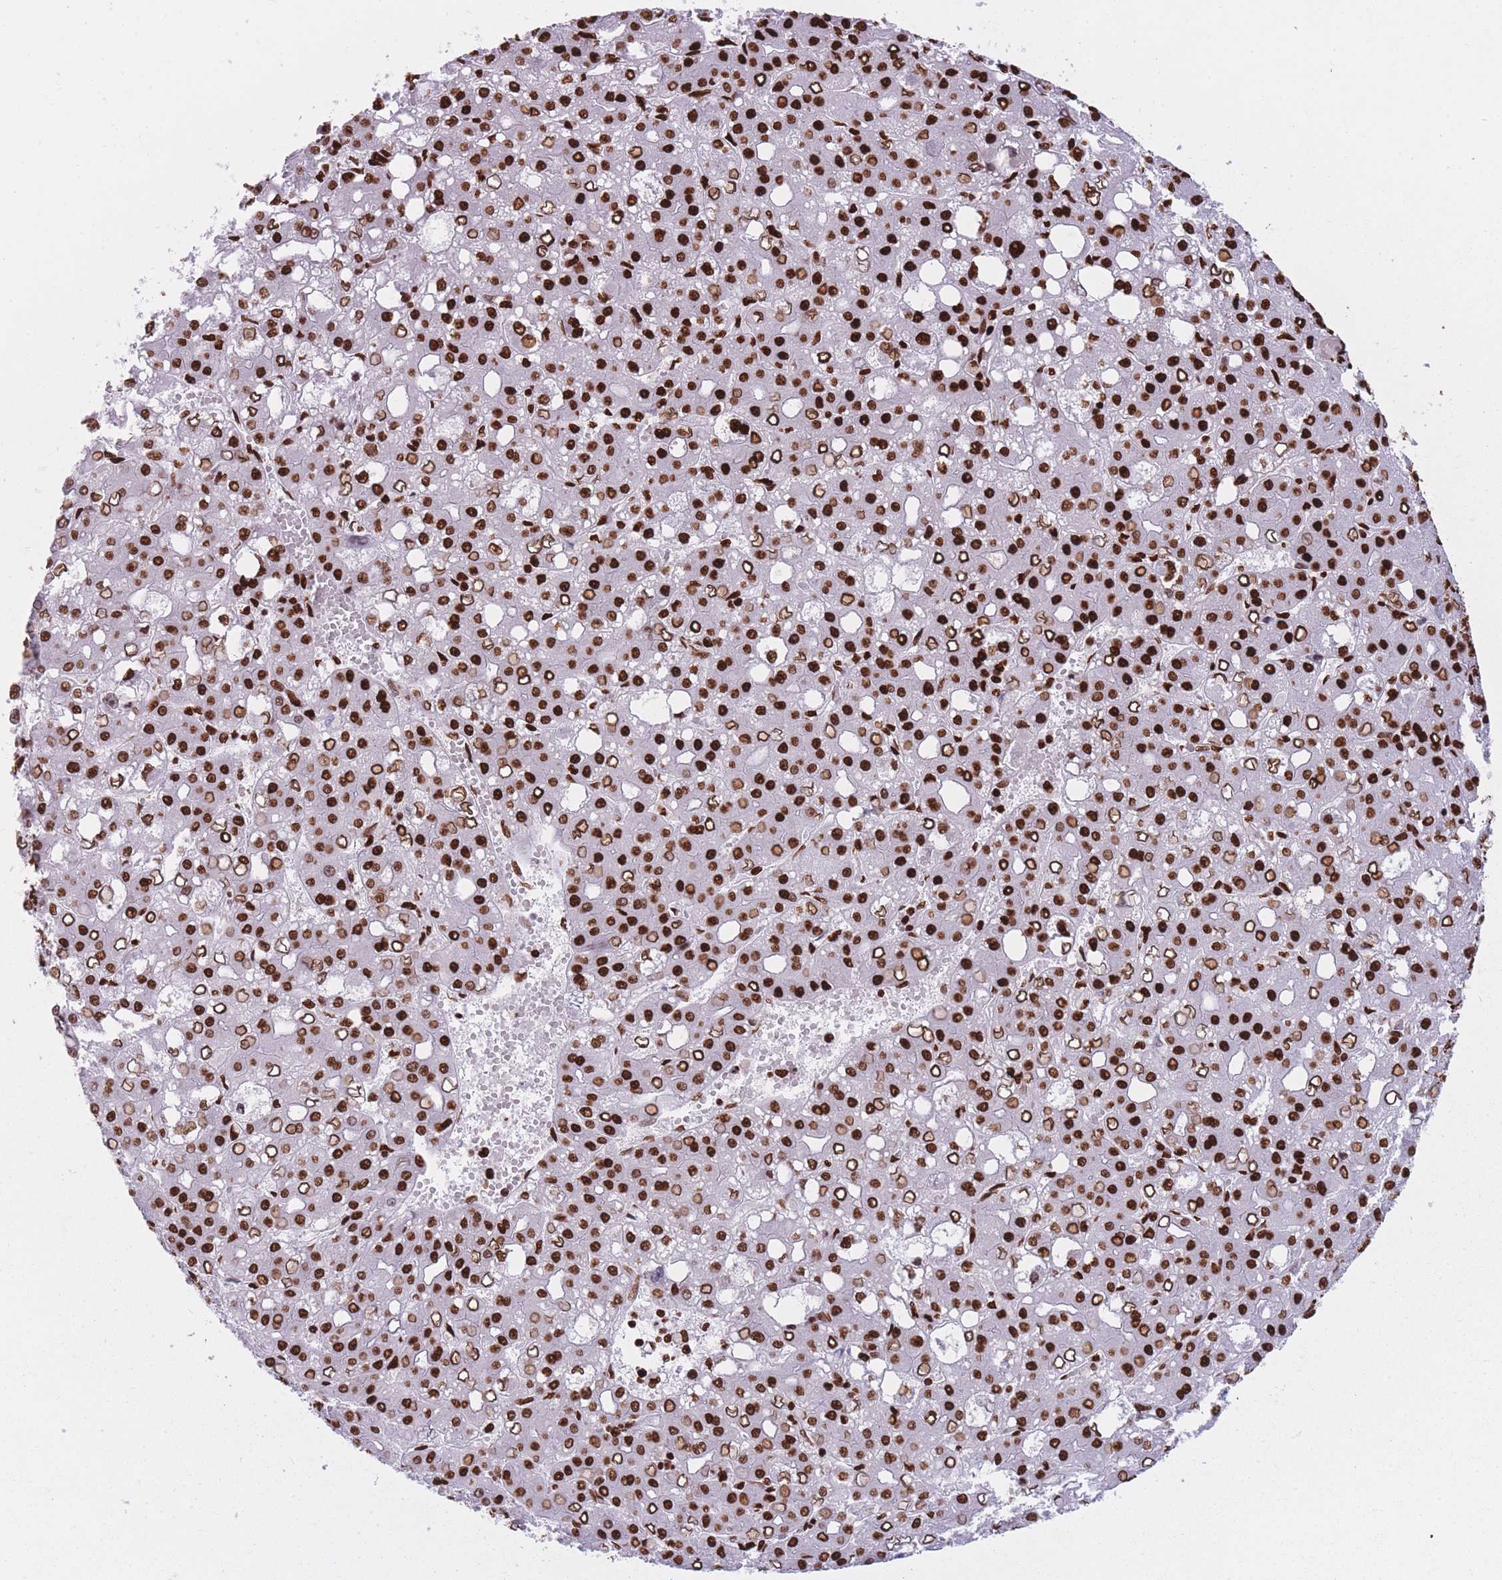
{"staining": {"intensity": "strong", "quantity": ">75%", "location": "nuclear"}, "tissue": "liver cancer", "cell_type": "Tumor cells", "image_type": "cancer", "snomed": [{"axis": "morphology", "description": "Carcinoma, Hepatocellular, NOS"}, {"axis": "topography", "description": "Liver"}], "caption": "Protein staining demonstrates strong nuclear positivity in about >75% of tumor cells in hepatocellular carcinoma (liver).", "gene": "HNRNPUL1", "patient": {"sex": "male", "age": 65}}